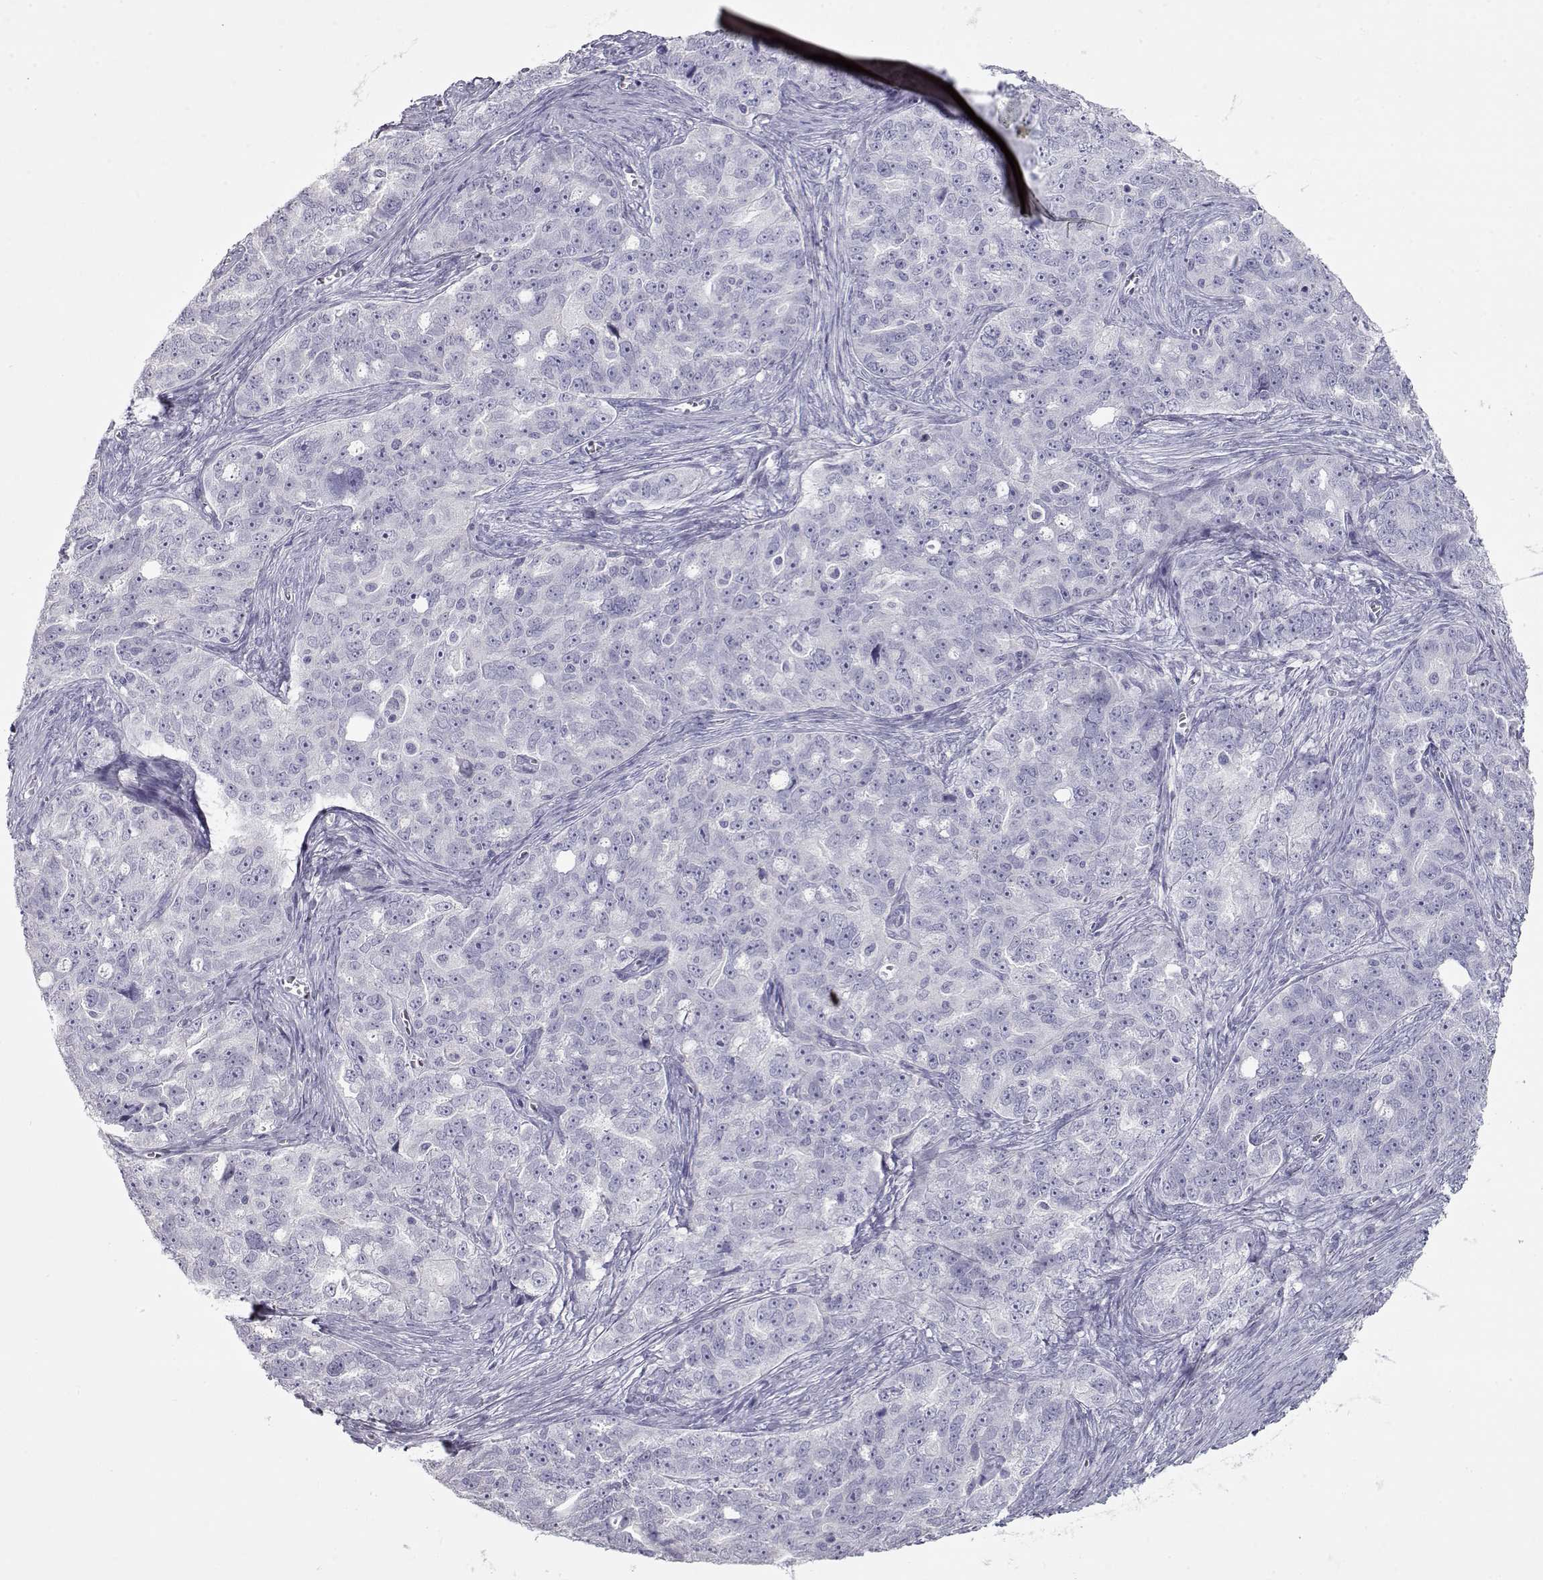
{"staining": {"intensity": "negative", "quantity": "none", "location": "none"}, "tissue": "ovarian cancer", "cell_type": "Tumor cells", "image_type": "cancer", "snomed": [{"axis": "morphology", "description": "Cystadenocarcinoma, serous, NOS"}, {"axis": "topography", "description": "Ovary"}], "caption": "Ovarian cancer was stained to show a protein in brown. There is no significant positivity in tumor cells.", "gene": "SLITRK3", "patient": {"sex": "female", "age": 51}}